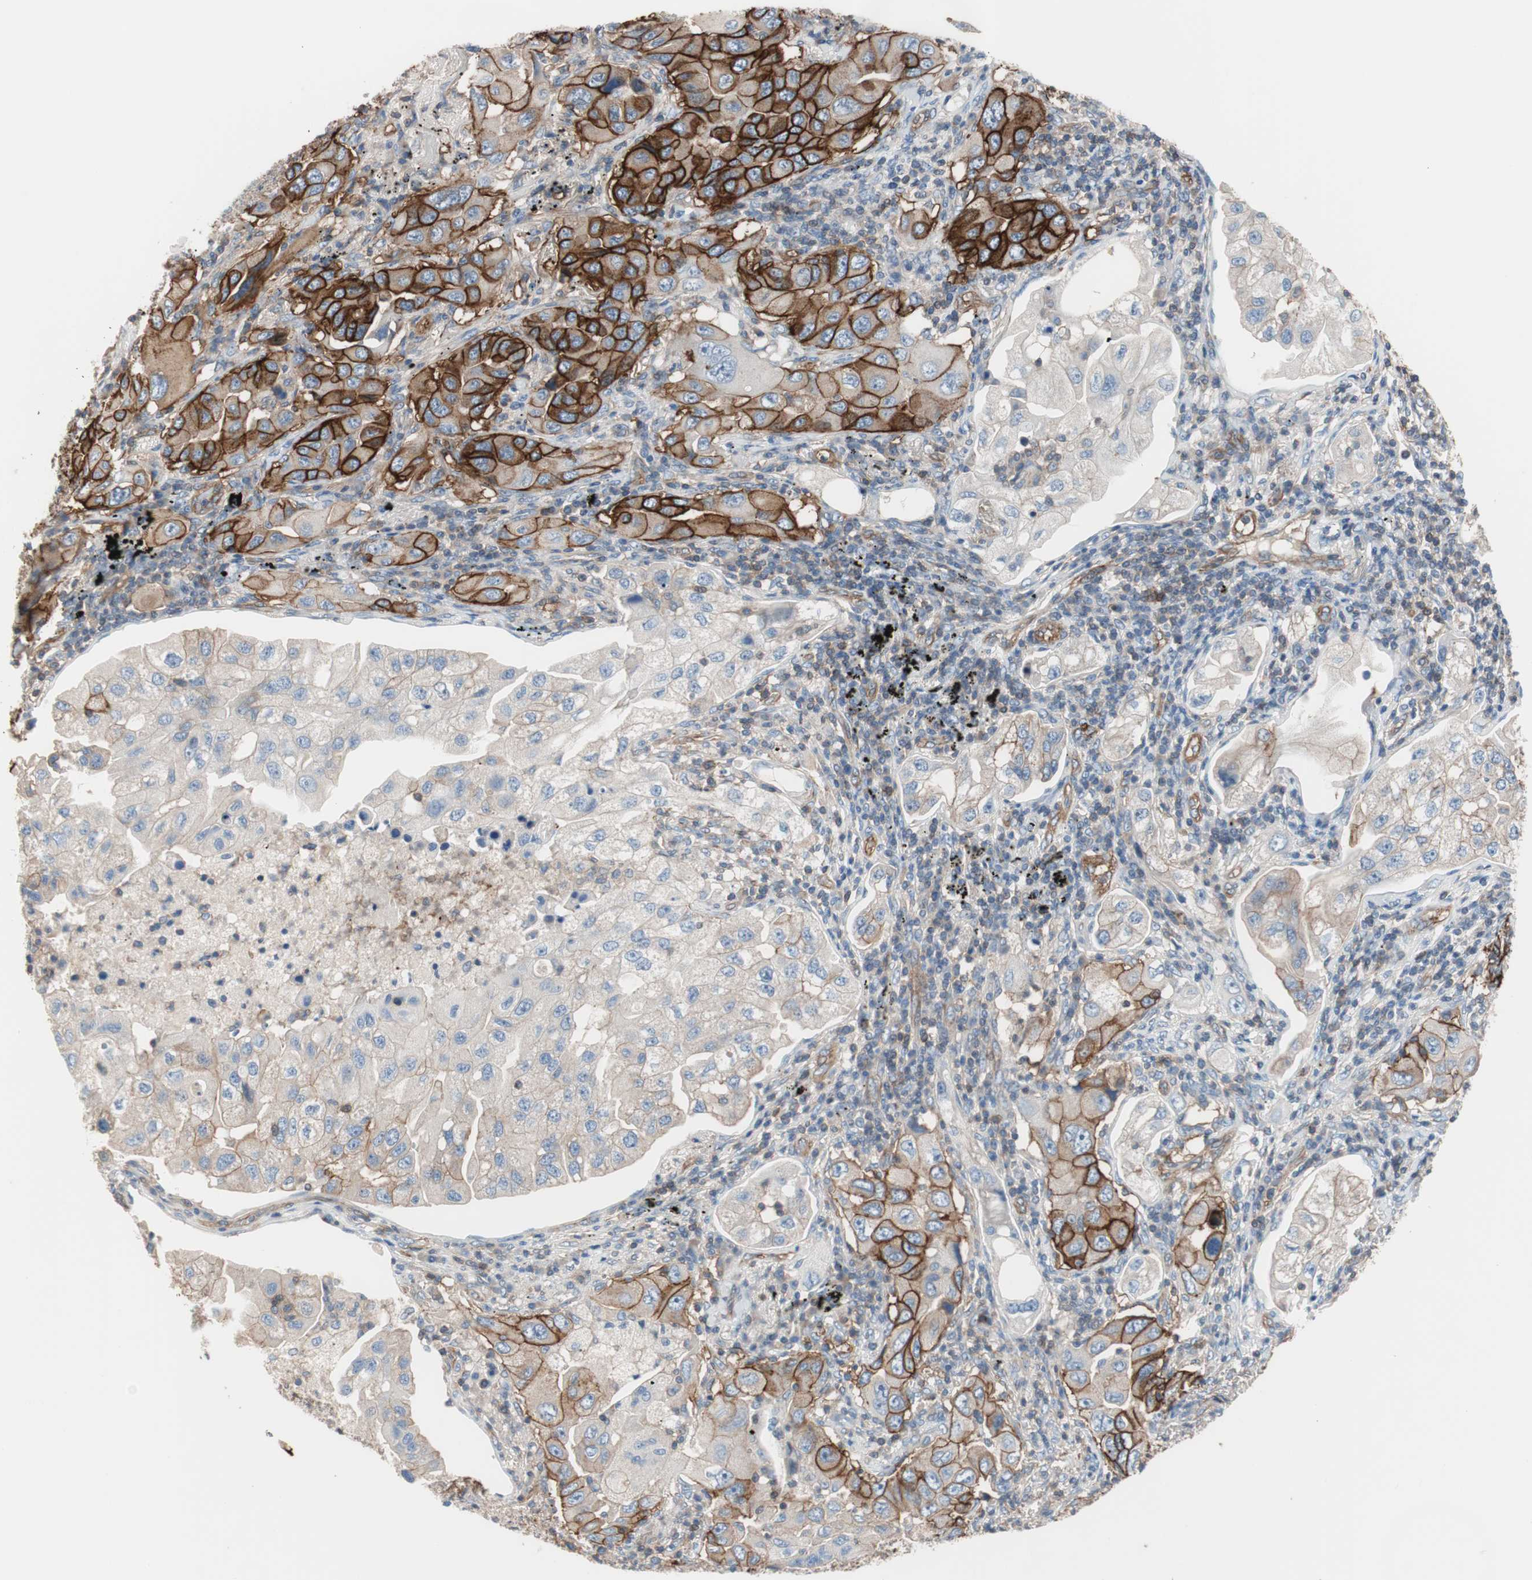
{"staining": {"intensity": "strong", "quantity": "25%-75%", "location": "cytoplasmic/membranous"}, "tissue": "lung cancer", "cell_type": "Tumor cells", "image_type": "cancer", "snomed": [{"axis": "morphology", "description": "Adenocarcinoma, NOS"}, {"axis": "topography", "description": "Lung"}], "caption": "Immunohistochemistry (IHC) (DAB (3,3'-diaminobenzidine)) staining of adenocarcinoma (lung) demonstrates strong cytoplasmic/membranous protein positivity in approximately 25%-75% of tumor cells.", "gene": "GPR160", "patient": {"sex": "female", "age": 65}}